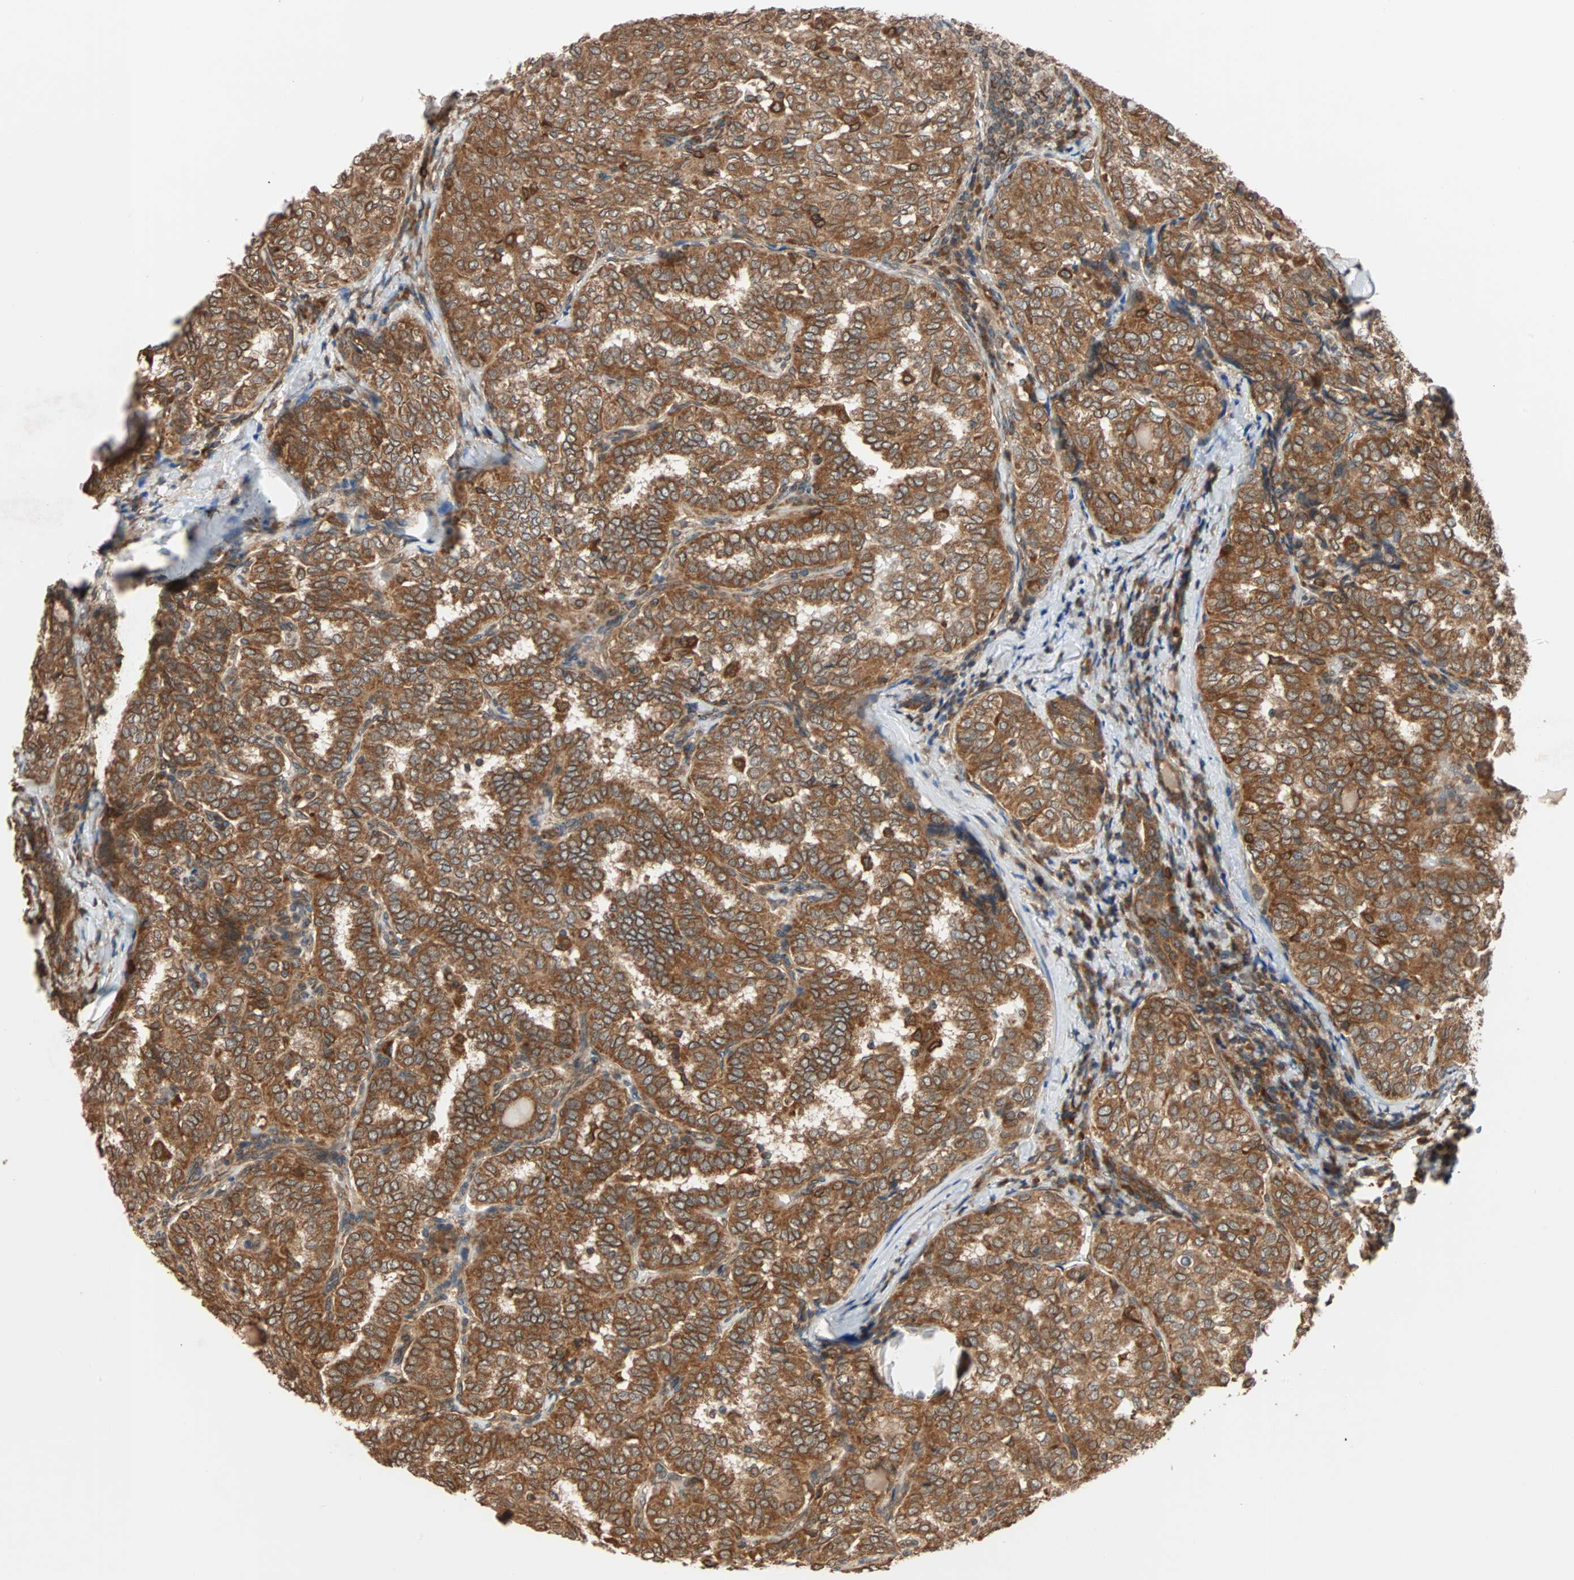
{"staining": {"intensity": "strong", "quantity": ">75%", "location": "cytoplasmic/membranous"}, "tissue": "thyroid cancer", "cell_type": "Tumor cells", "image_type": "cancer", "snomed": [{"axis": "morphology", "description": "Normal tissue, NOS"}, {"axis": "morphology", "description": "Papillary adenocarcinoma, NOS"}, {"axis": "topography", "description": "Thyroid gland"}], "caption": "The histopathology image reveals immunohistochemical staining of thyroid cancer (papillary adenocarcinoma). There is strong cytoplasmic/membranous staining is present in approximately >75% of tumor cells. The protein of interest is shown in brown color, while the nuclei are stained blue.", "gene": "AUP1", "patient": {"sex": "female", "age": 30}}